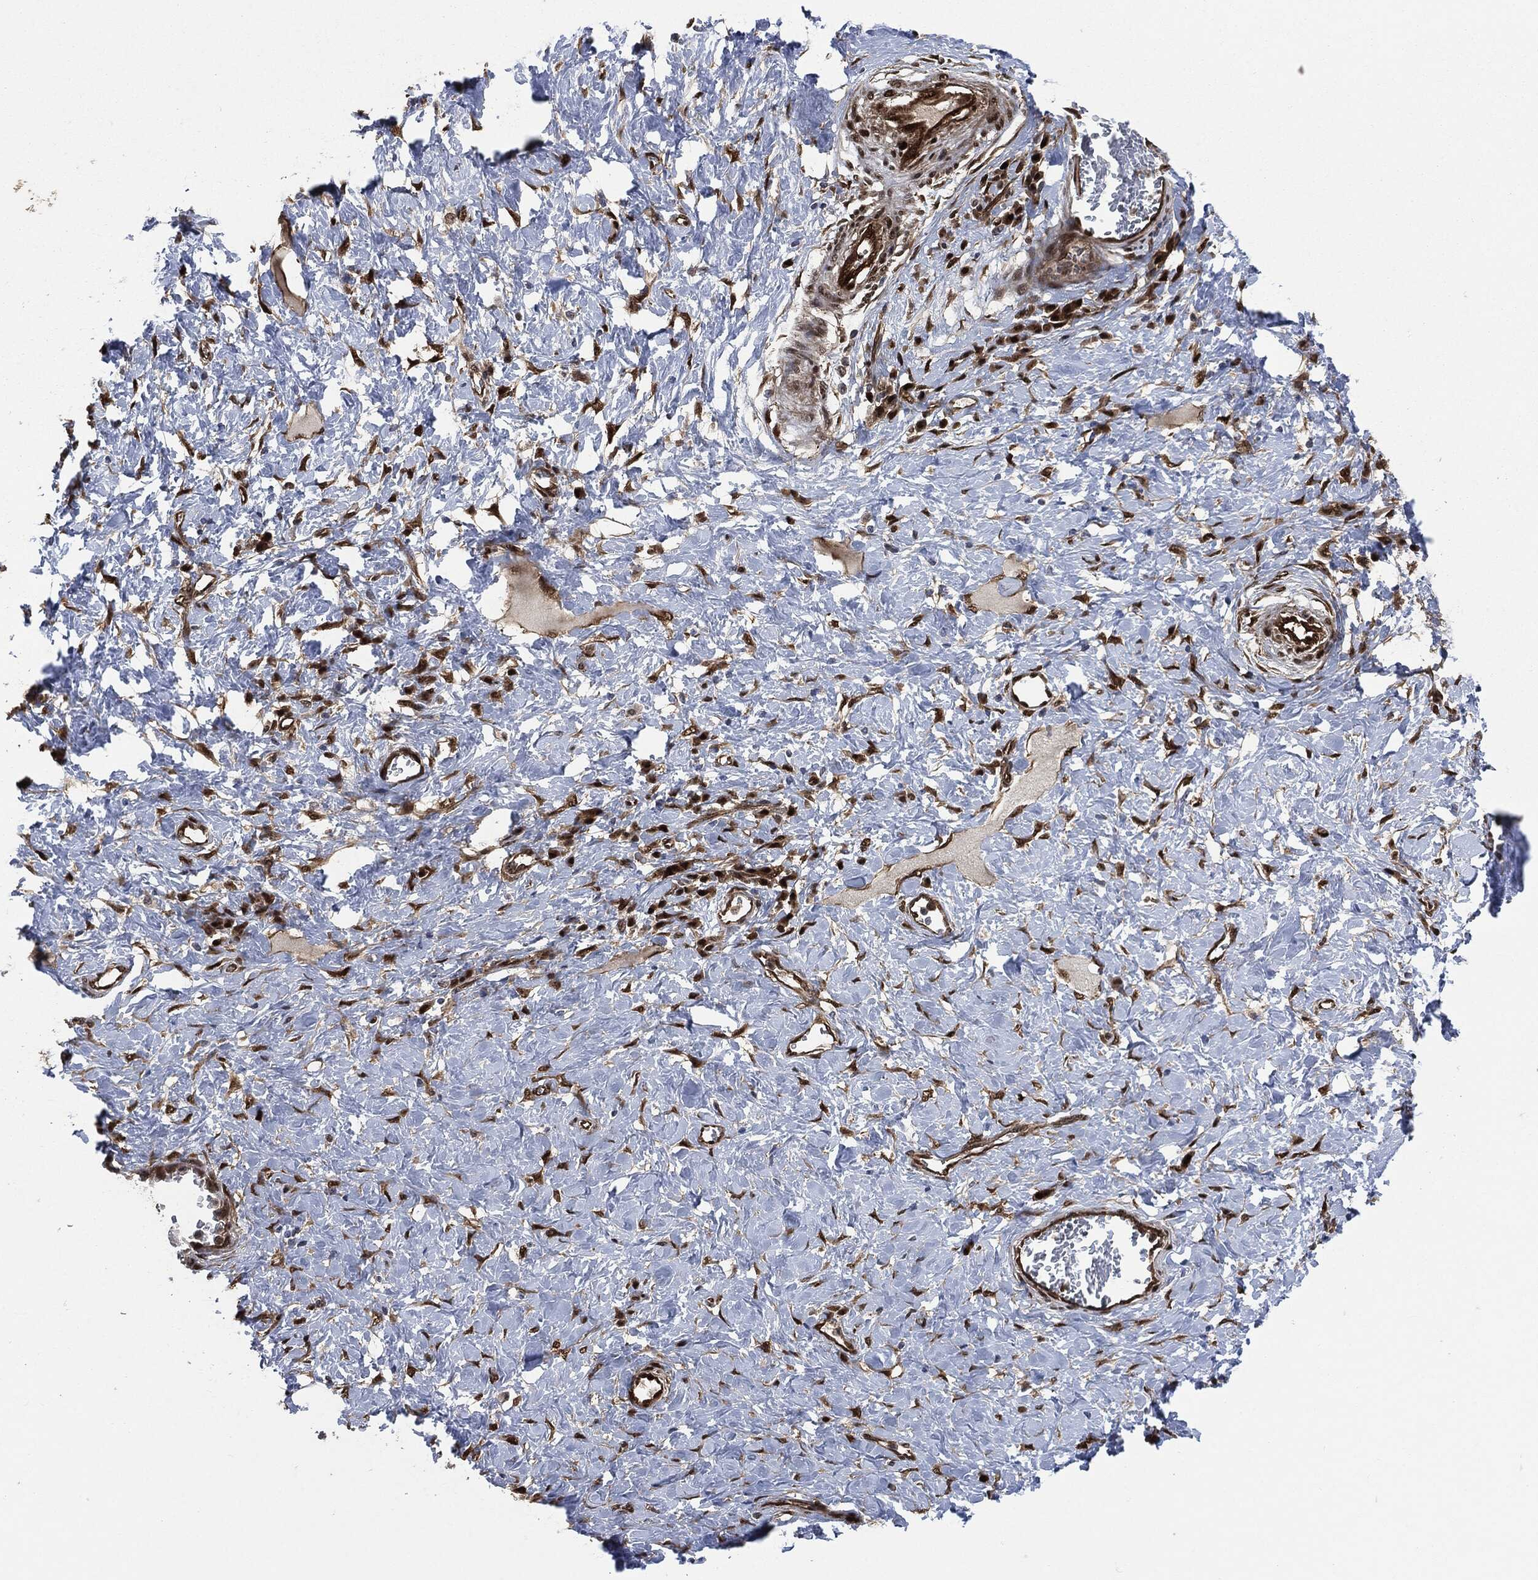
{"staining": {"intensity": "strong", "quantity": "25%-75%", "location": "cytoplasmic/membranous,nuclear"}, "tissue": "stomach cancer", "cell_type": "Tumor cells", "image_type": "cancer", "snomed": [{"axis": "morphology", "description": "Normal tissue, NOS"}, {"axis": "morphology", "description": "Adenocarcinoma, NOS"}, {"axis": "topography", "description": "Stomach"}], "caption": "An immunohistochemistry (IHC) photomicrograph of tumor tissue is shown. Protein staining in brown shows strong cytoplasmic/membranous and nuclear positivity in adenocarcinoma (stomach) within tumor cells.", "gene": "DCTN1", "patient": {"sex": "female", "age": 64}}